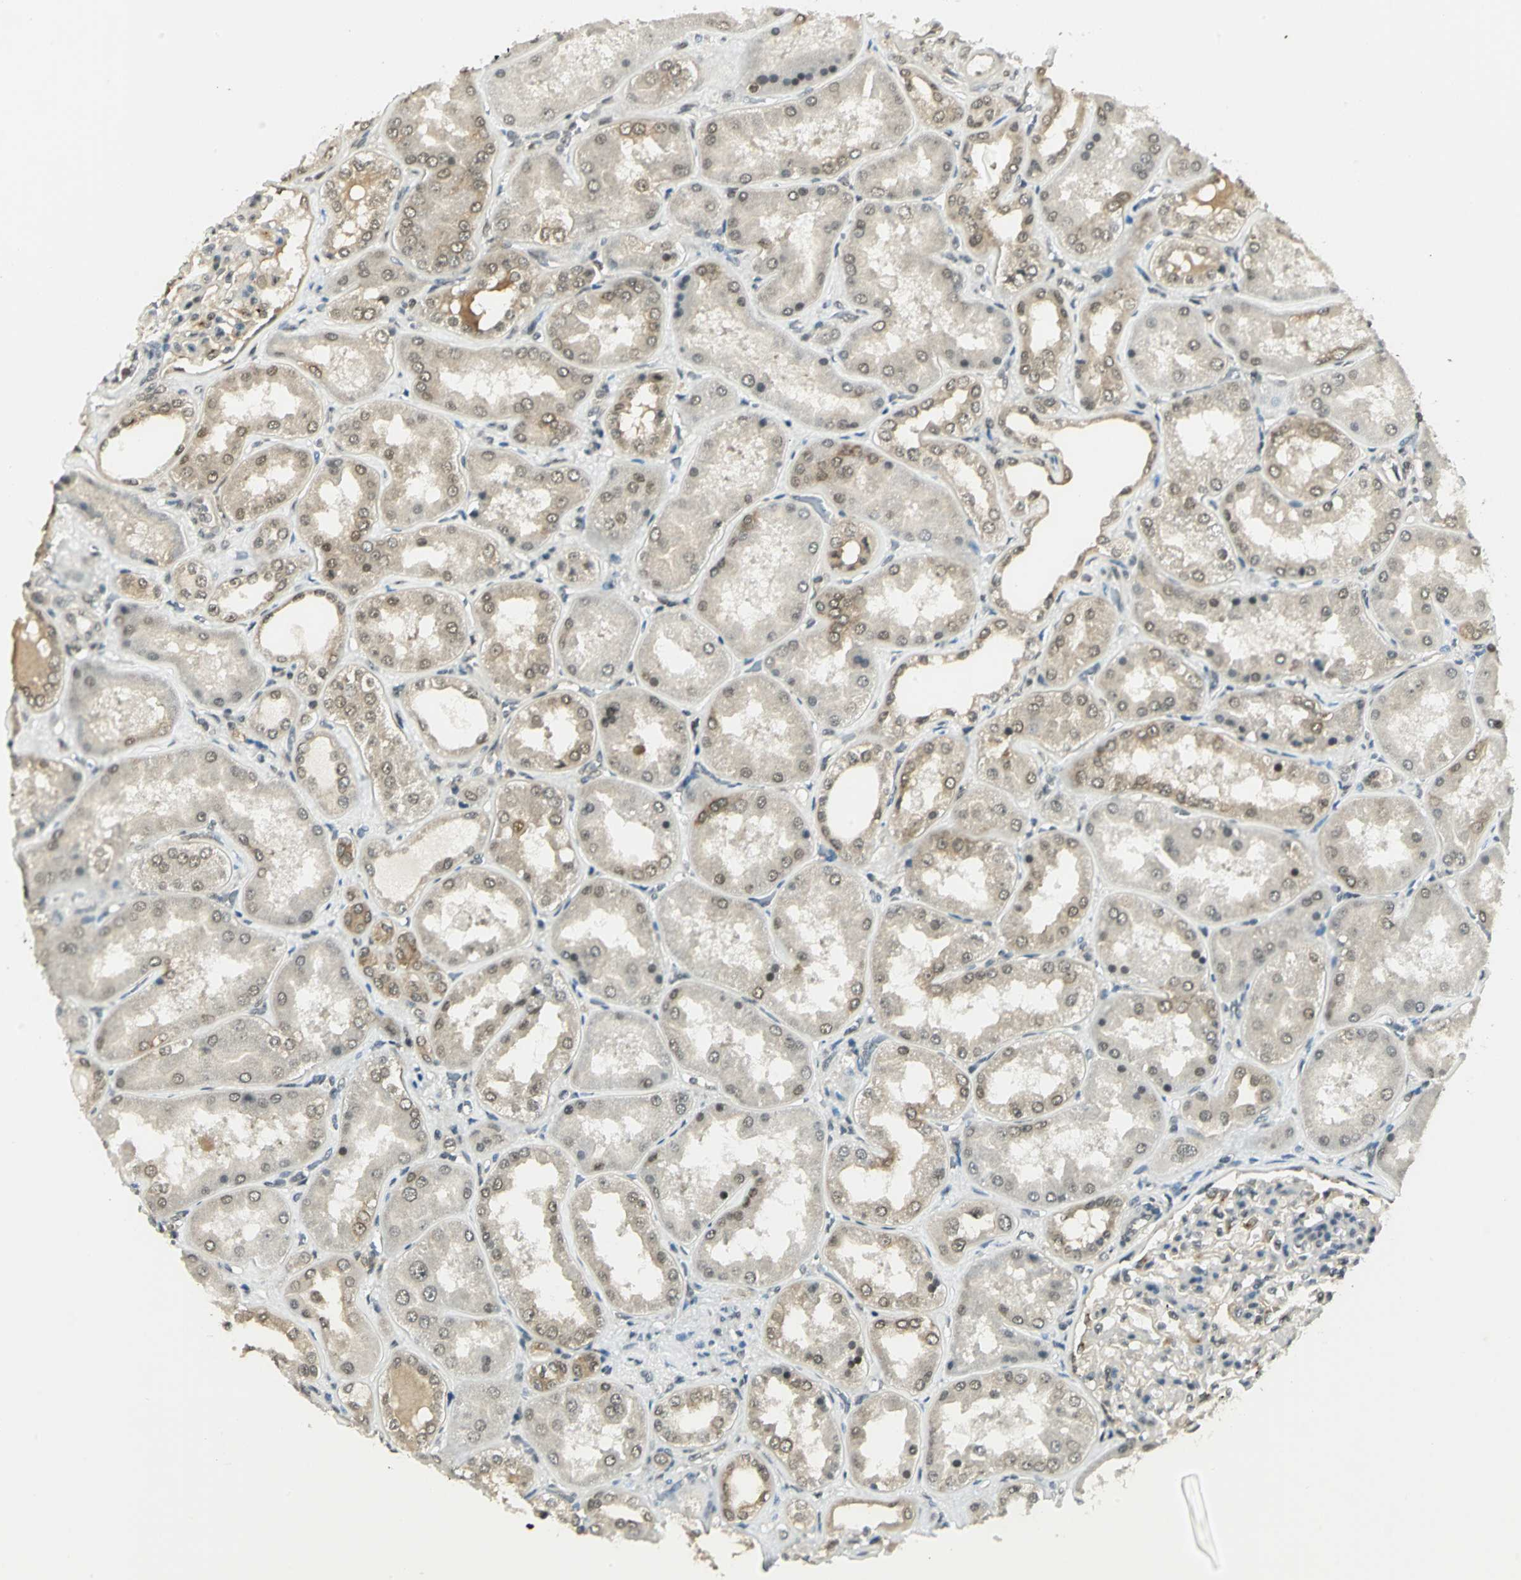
{"staining": {"intensity": "moderate", "quantity": ">75%", "location": "cytoplasmic/membranous"}, "tissue": "kidney", "cell_type": "Cells in glomeruli", "image_type": "normal", "snomed": [{"axis": "morphology", "description": "Normal tissue, NOS"}, {"axis": "topography", "description": "Kidney"}], "caption": "Immunohistochemical staining of normal human kidney exhibits >75% levels of moderate cytoplasmic/membranous protein positivity in approximately >75% of cells in glomeruli. The staining is performed using DAB brown chromogen to label protein expression. The nuclei are counter-stained blue using hematoxylin.", "gene": "CDC34", "patient": {"sex": "female", "age": 56}}